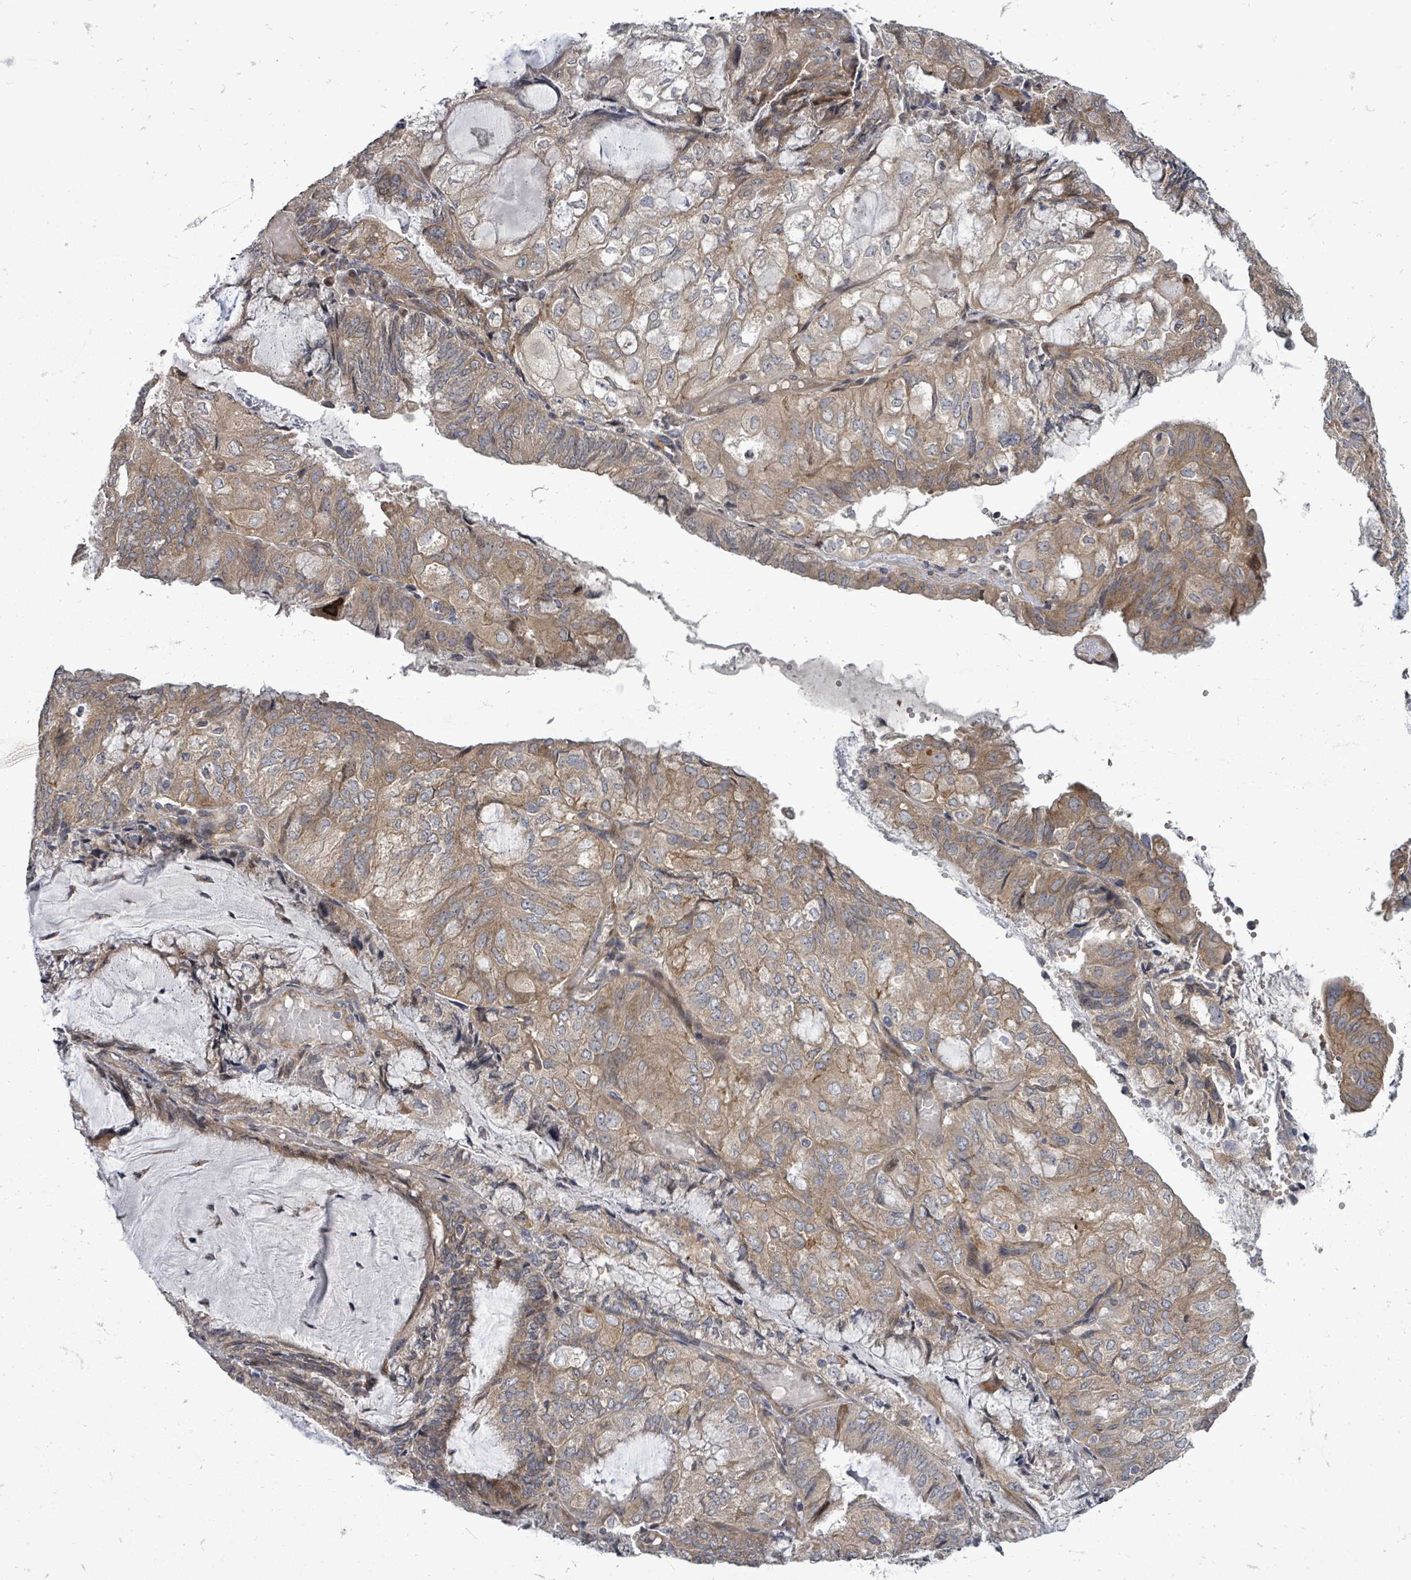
{"staining": {"intensity": "moderate", "quantity": "25%-75%", "location": "cytoplasmic/membranous"}, "tissue": "endometrial cancer", "cell_type": "Tumor cells", "image_type": "cancer", "snomed": [{"axis": "morphology", "description": "Adenocarcinoma, NOS"}, {"axis": "topography", "description": "Endometrium"}], "caption": "Brown immunohistochemical staining in endometrial cancer shows moderate cytoplasmic/membranous staining in approximately 25%-75% of tumor cells. Using DAB (3,3'-diaminobenzidine) (brown) and hematoxylin (blue) stains, captured at high magnification using brightfield microscopy.", "gene": "RALGAPB", "patient": {"sex": "female", "age": 81}}